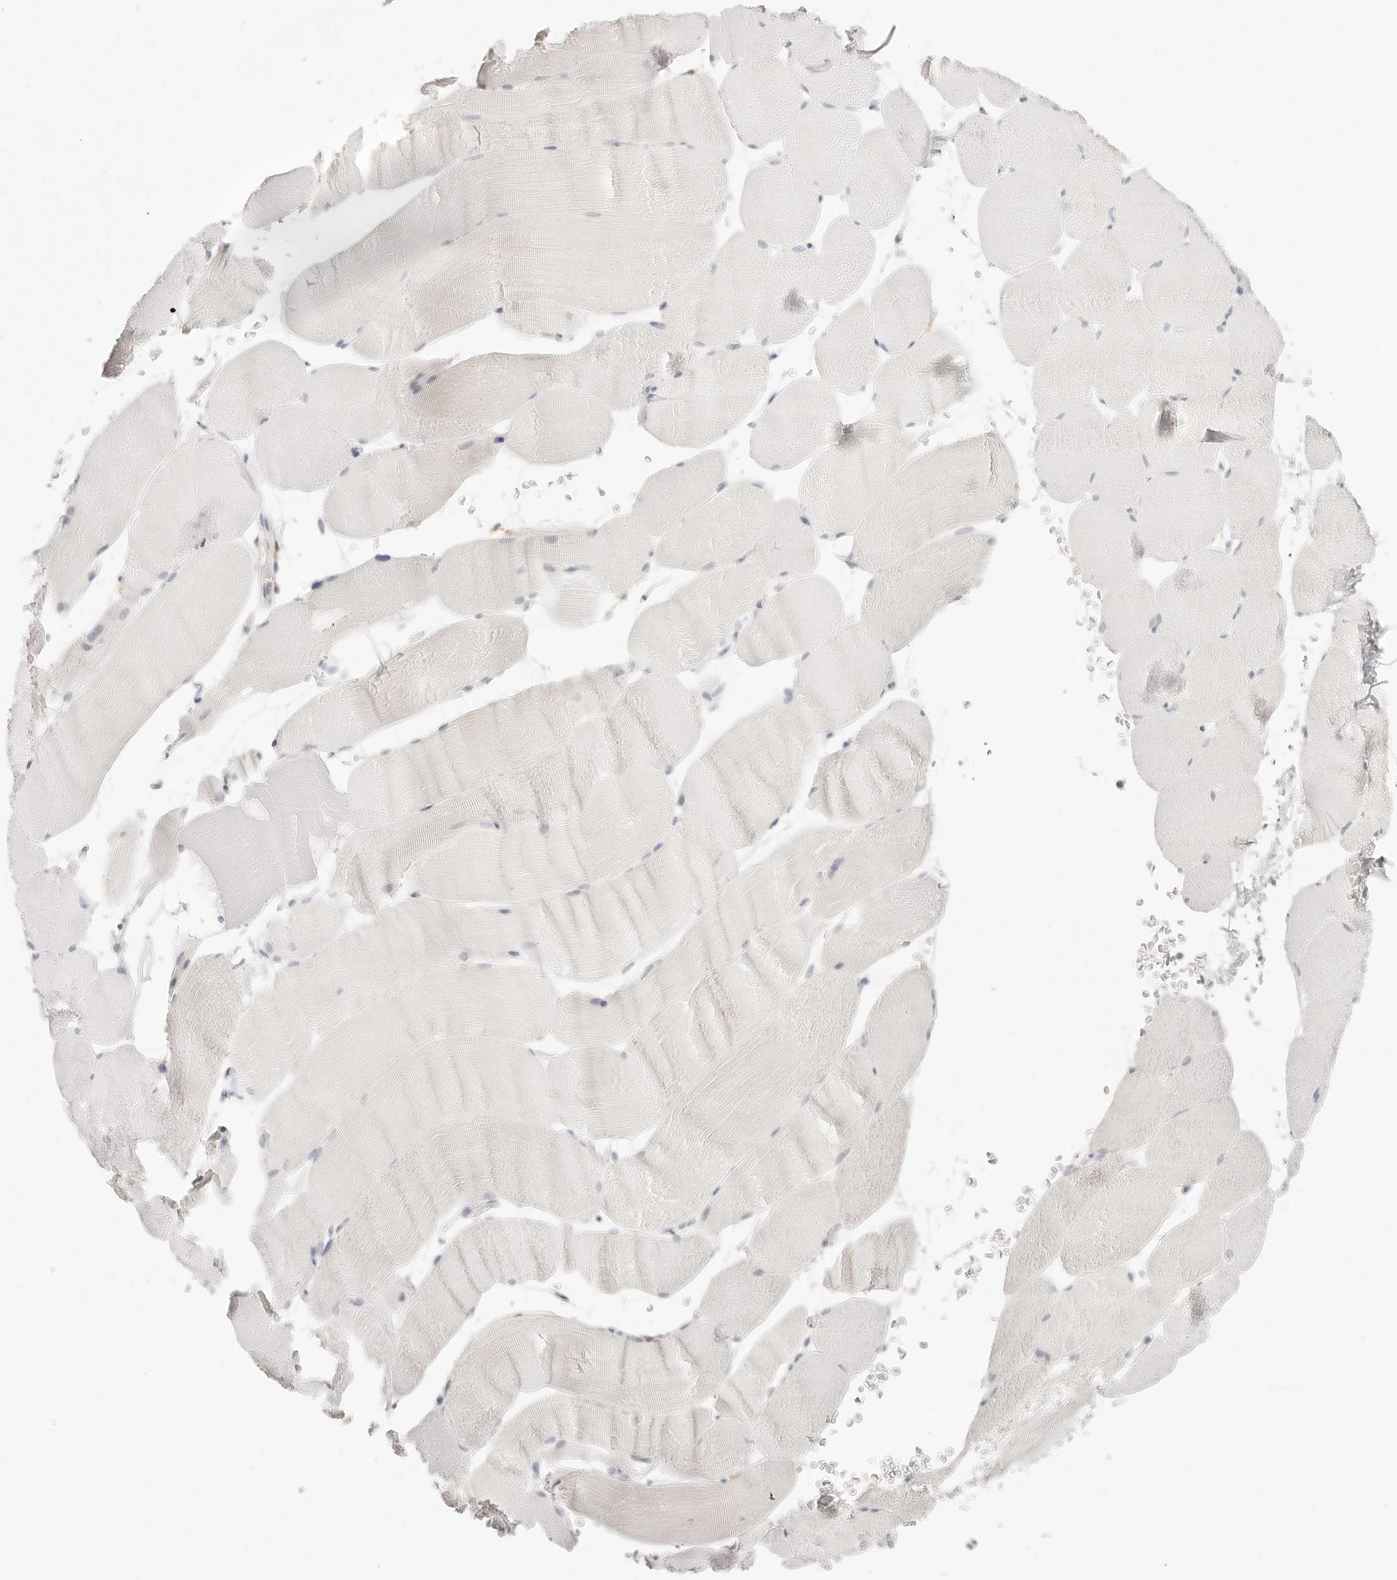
{"staining": {"intensity": "negative", "quantity": "none", "location": "none"}, "tissue": "skeletal muscle", "cell_type": "Myocytes", "image_type": "normal", "snomed": [{"axis": "morphology", "description": "Normal tissue, NOS"}, {"axis": "topography", "description": "Skeletal muscle"}, {"axis": "topography", "description": "Parathyroid gland"}], "caption": "A micrograph of skeletal muscle stained for a protein reveals no brown staining in myocytes. (DAB (3,3'-diaminobenzidine) immunohistochemistry visualized using brightfield microscopy, high magnification).", "gene": "RNASET2", "patient": {"sex": "female", "age": 37}}